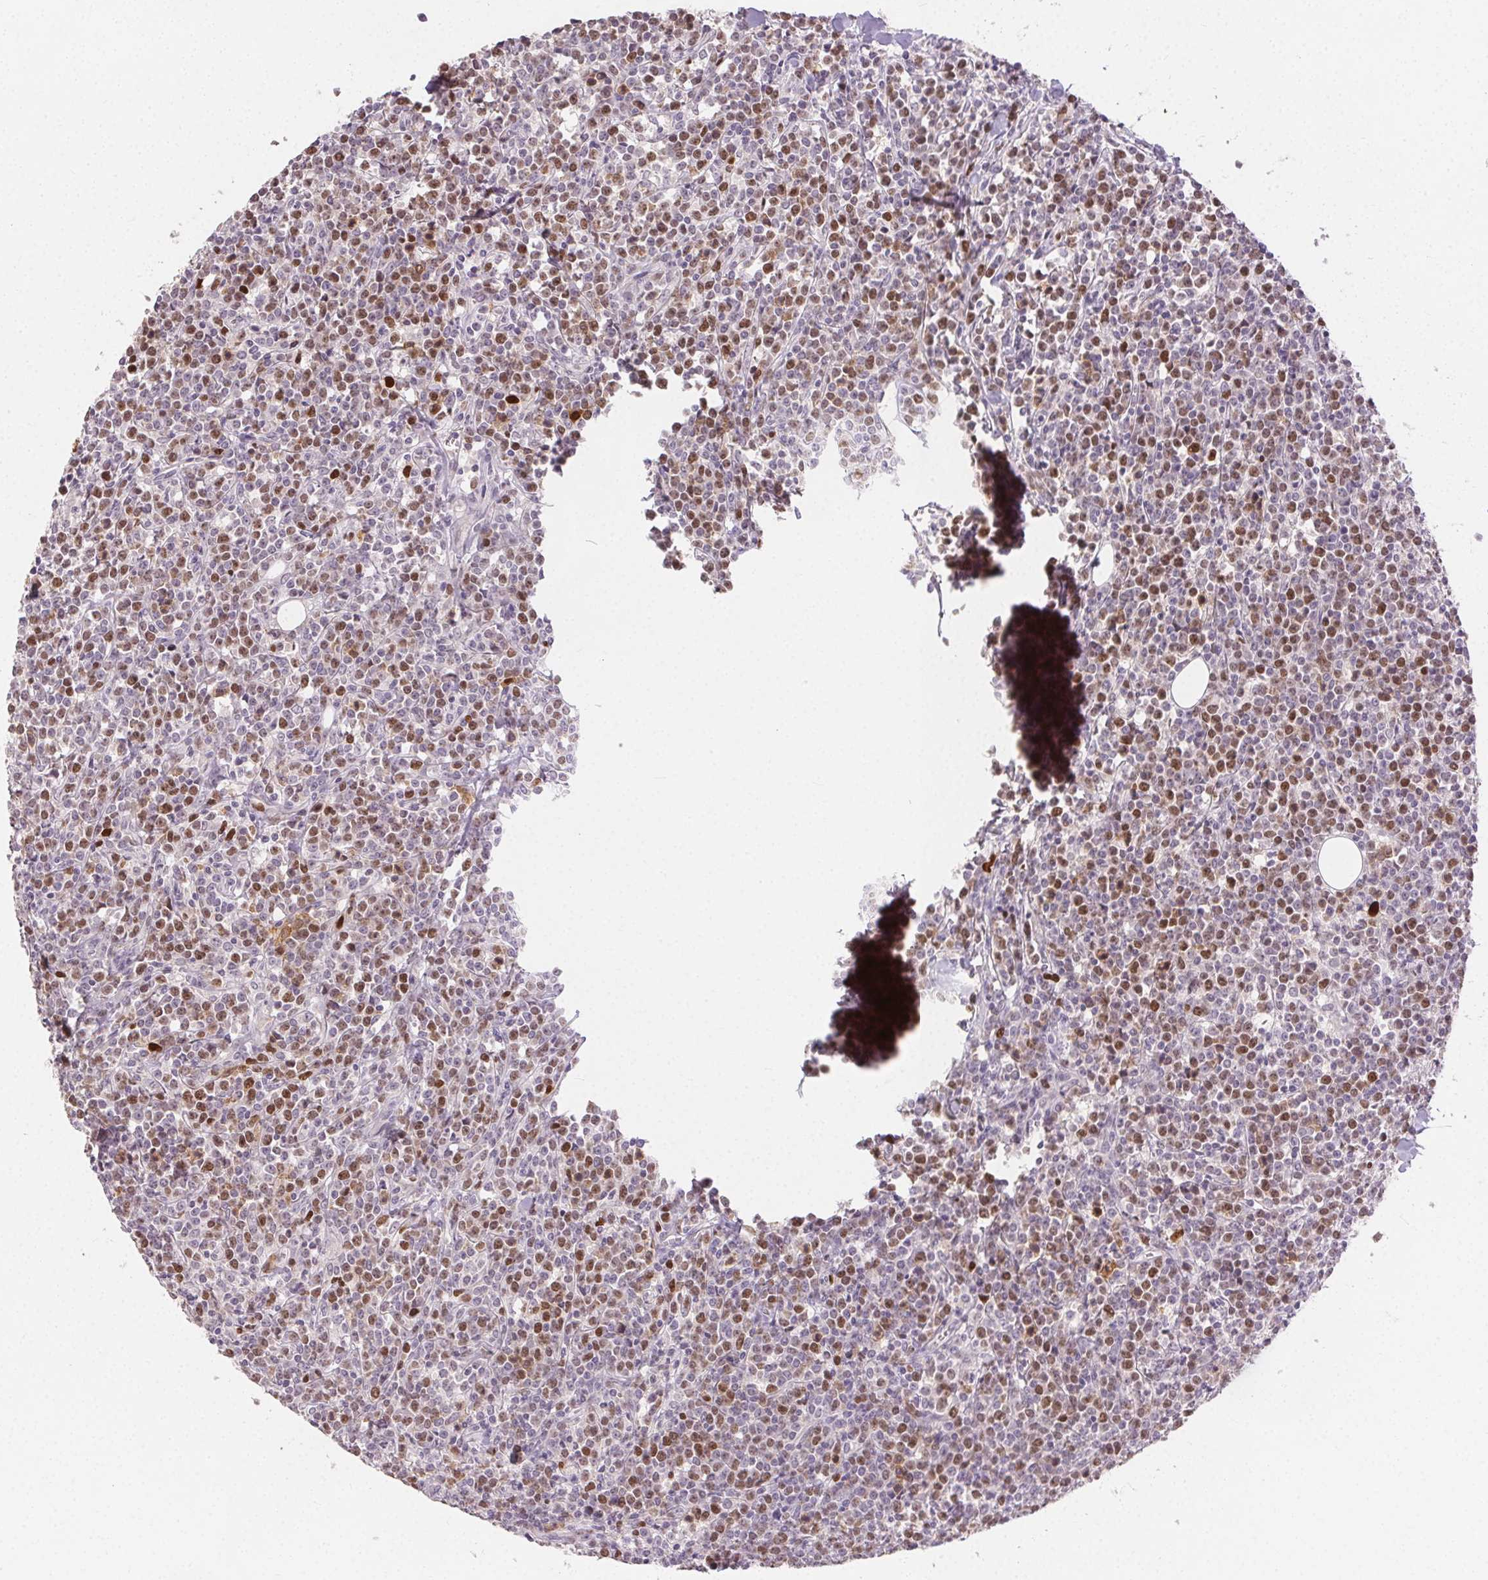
{"staining": {"intensity": "moderate", "quantity": "25%-75%", "location": "nuclear"}, "tissue": "lymphoma", "cell_type": "Tumor cells", "image_type": "cancer", "snomed": [{"axis": "morphology", "description": "Malignant lymphoma, non-Hodgkin's type, High grade"}, {"axis": "topography", "description": "Small intestine"}], "caption": "DAB (3,3'-diaminobenzidine) immunohistochemical staining of human lymphoma displays moderate nuclear protein staining in about 25%-75% of tumor cells.", "gene": "ANLN", "patient": {"sex": "female", "age": 56}}